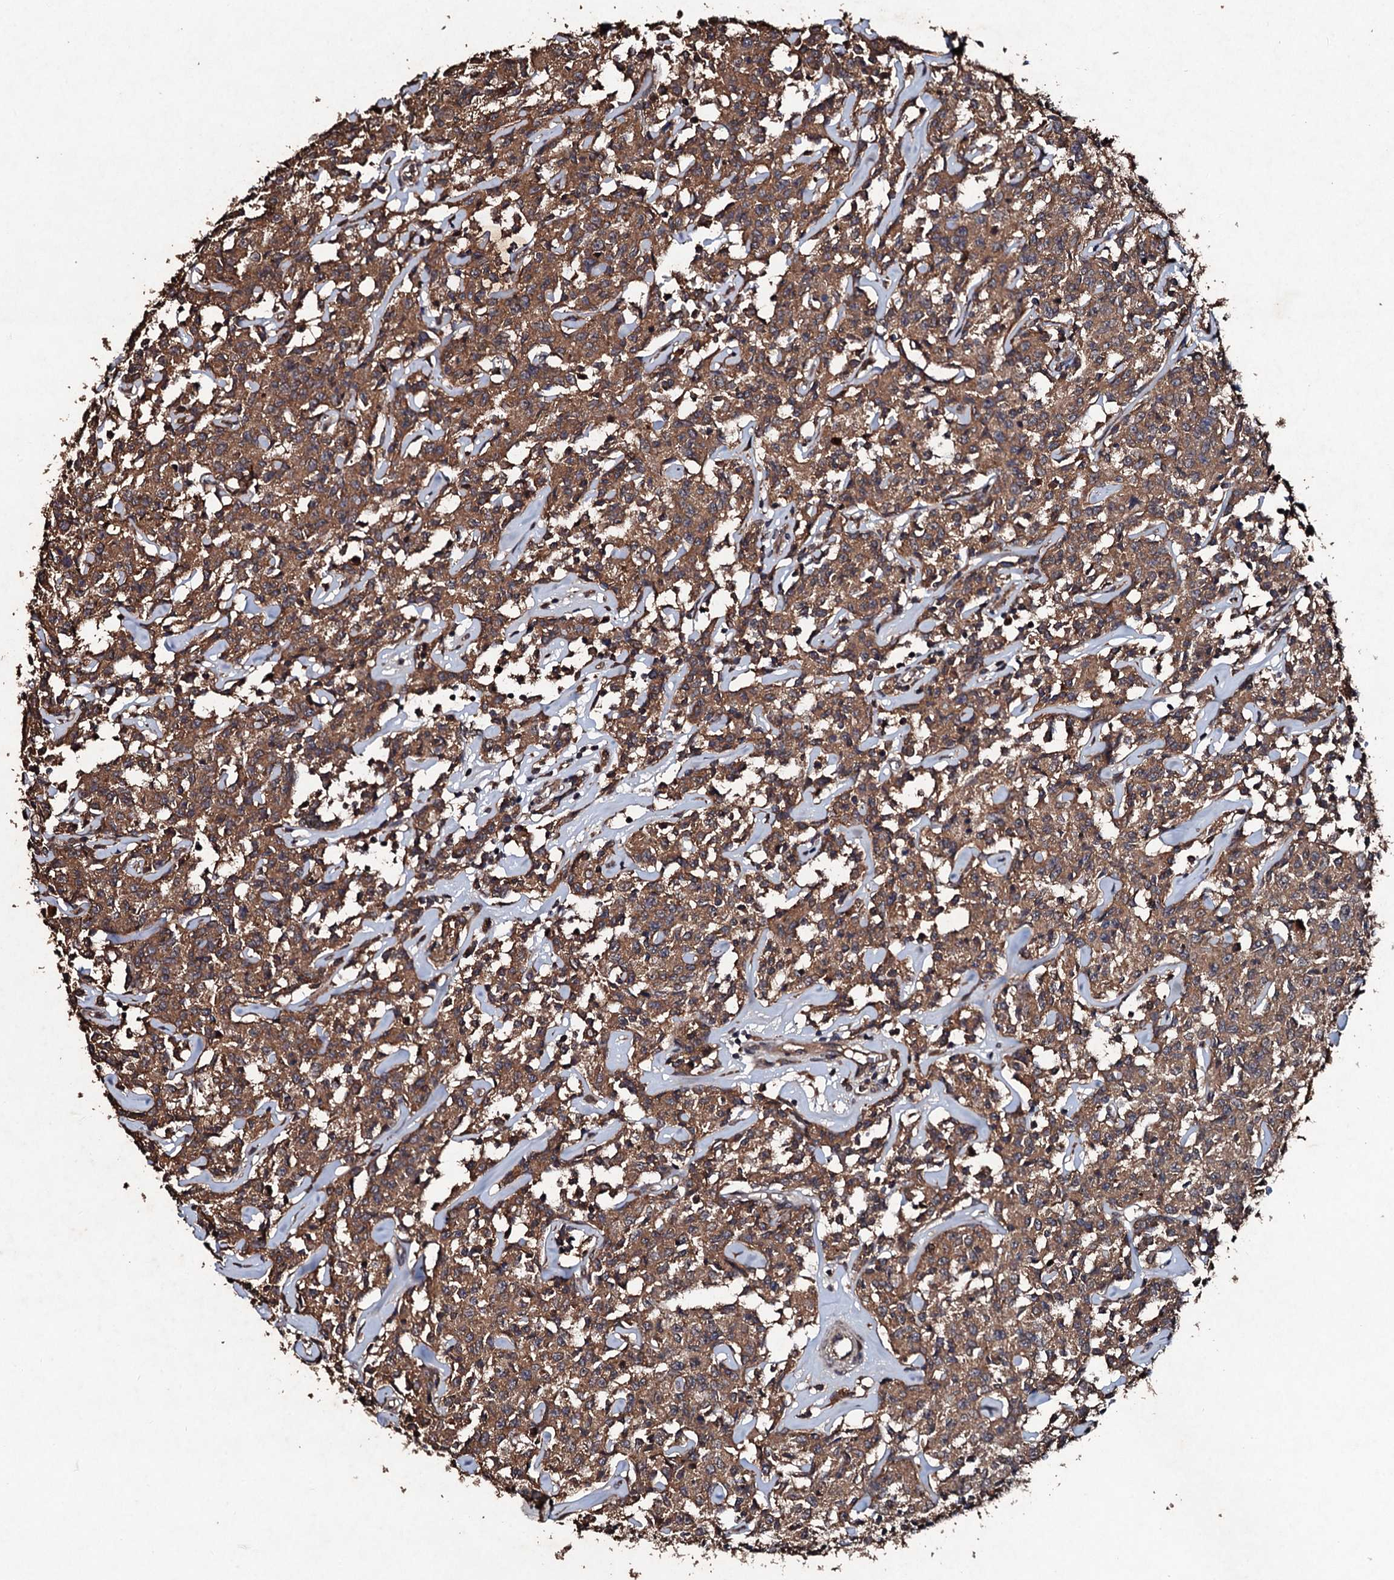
{"staining": {"intensity": "moderate", "quantity": ">75%", "location": "cytoplasmic/membranous"}, "tissue": "lymphoma", "cell_type": "Tumor cells", "image_type": "cancer", "snomed": [{"axis": "morphology", "description": "Malignant lymphoma, non-Hodgkin's type, Low grade"}, {"axis": "topography", "description": "Small intestine"}], "caption": "High-power microscopy captured an IHC photomicrograph of lymphoma, revealing moderate cytoplasmic/membranous expression in approximately >75% of tumor cells.", "gene": "KERA", "patient": {"sex": "female", "age": 59}}